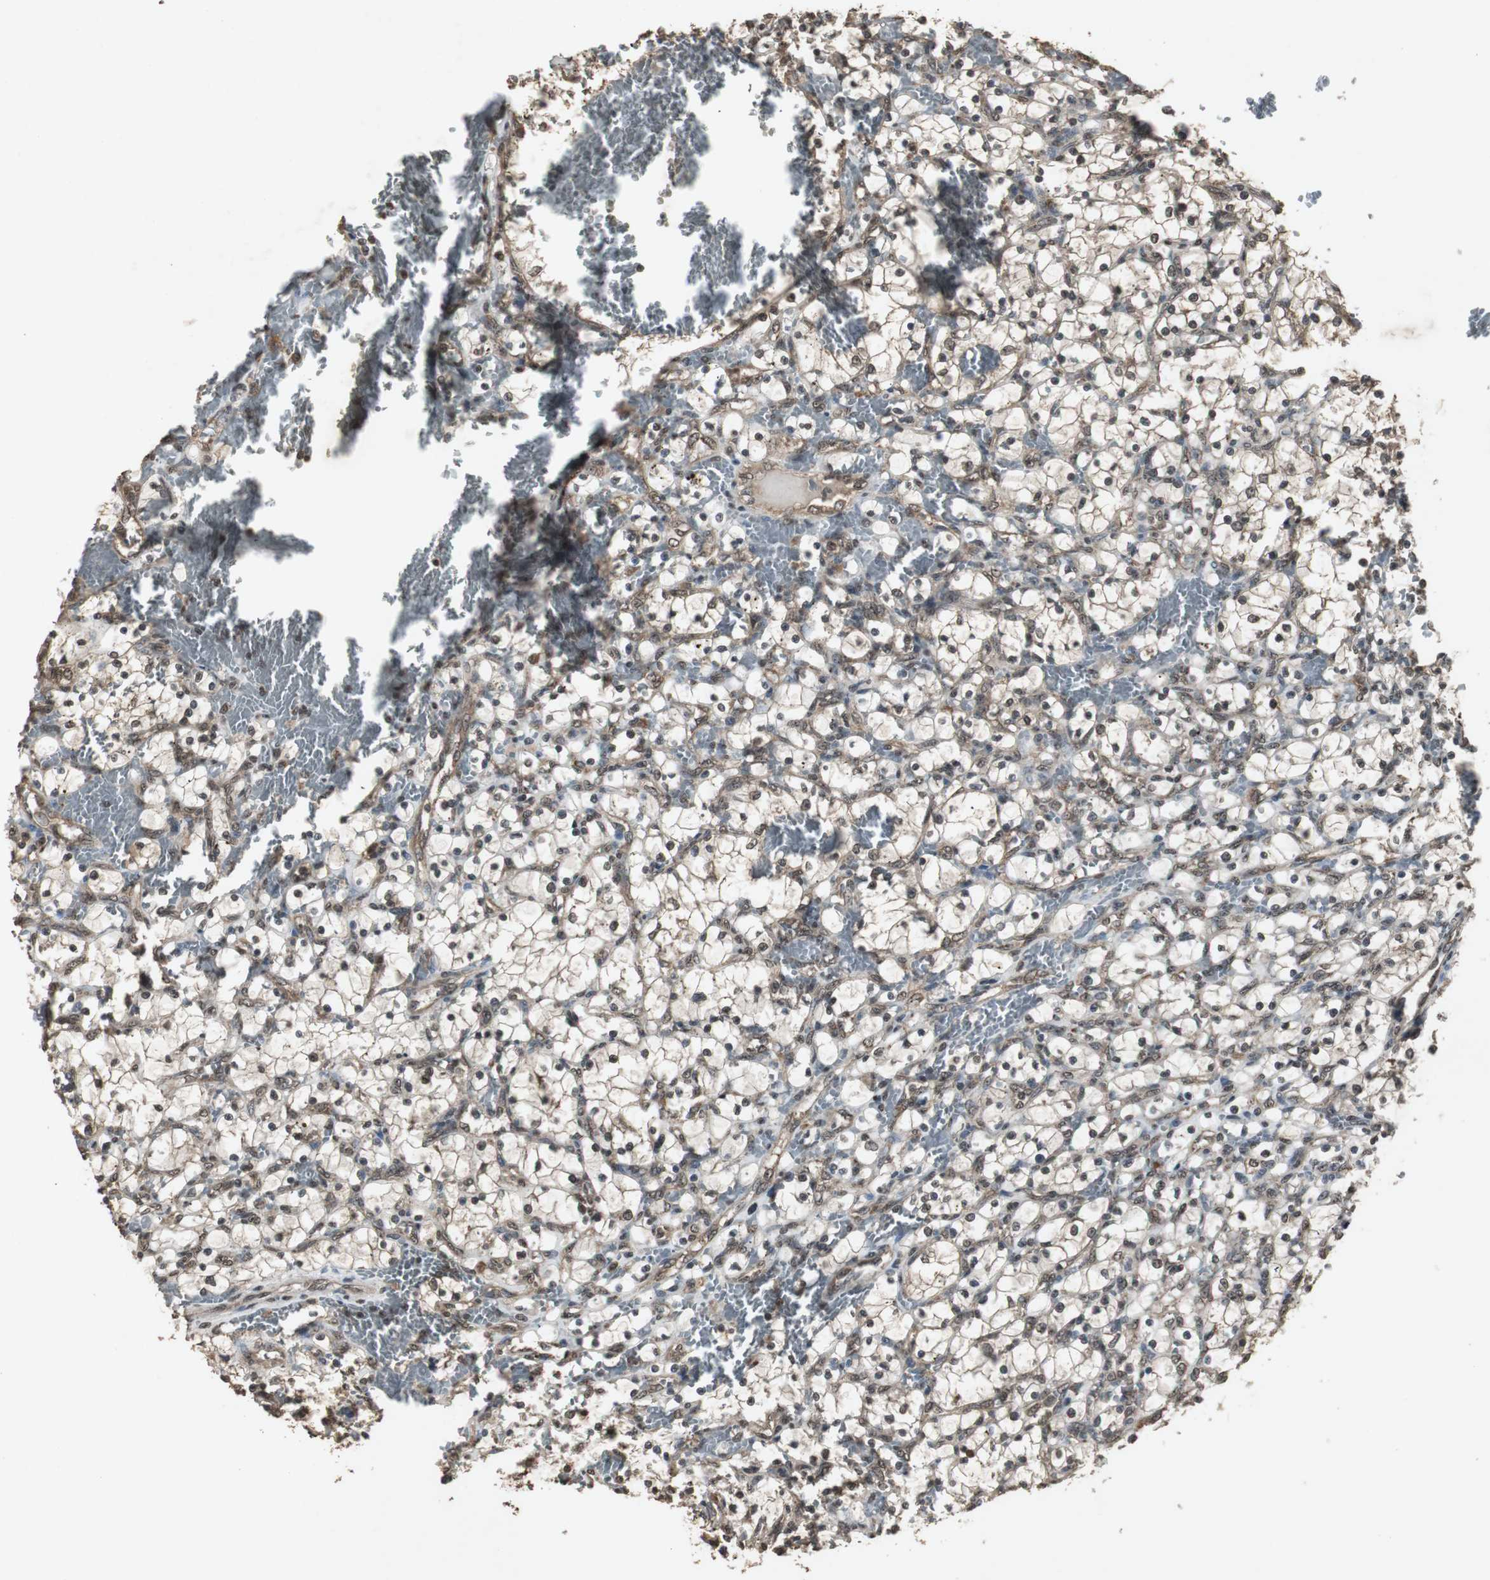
{"staining": {"intensity": "moderate", "quantity": ">75%", "location": "cytoplasmic/membranous,nuclear"}, "tissue": "renal cancer", "cell_type": "Tumor cells", "image_type": "cancer", "snomed": [{"axis": "morphology", "description": "Adenocarcinoma, NOS"}, {"axis": "topography", "description": "Kidney"}], "caption": "This histopathology image displays renal cancer (adenocarcinoma) stained with IHC to label a protein in brown. The cytoplasmic/membranous and nuclear of tumor cells show moderate positivity for the protein. Nuclei are counter-stained blue.", "gene": "EMX1", "patient": {"sex": "female", "age": 69}}